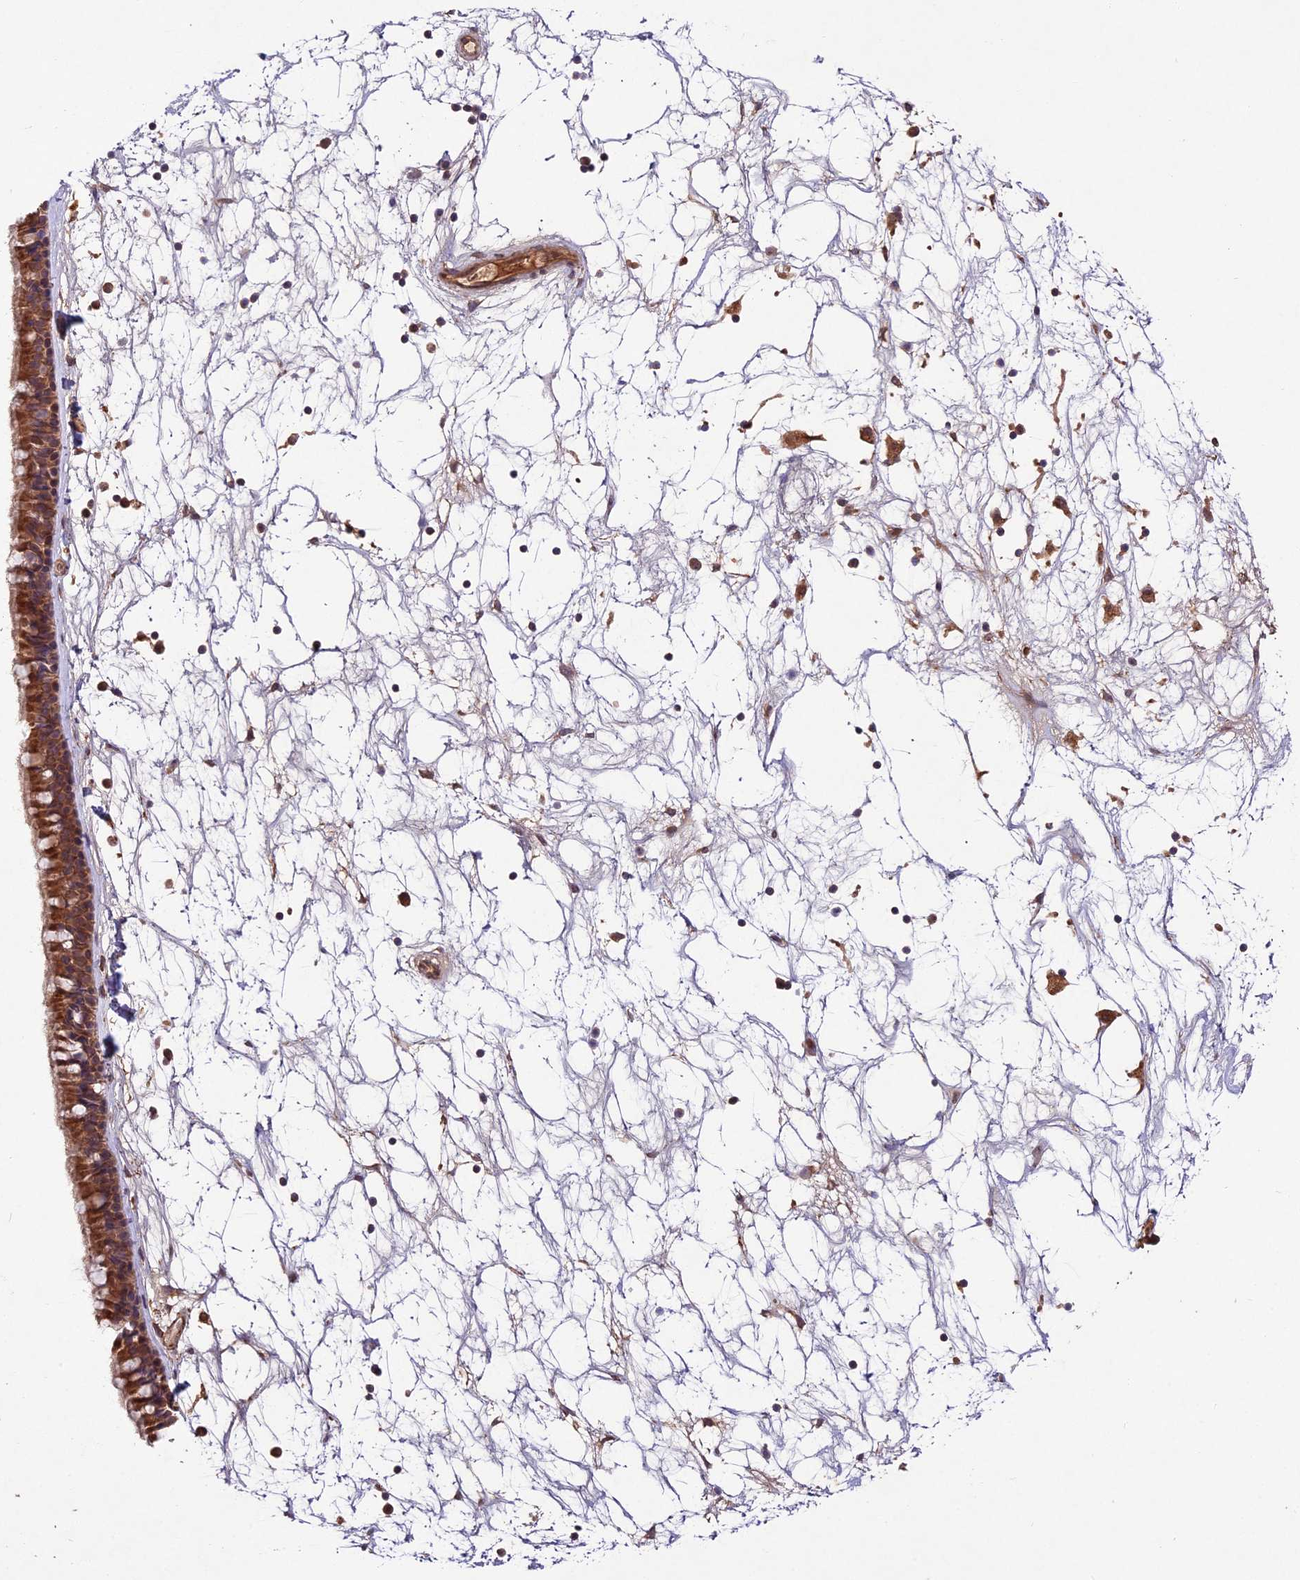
{"staining": {"intensity": "moderate", "quantity": ">75%", "location": "cytoplasmic/membranous"}, "tissue": "nasopharynx", "cell_type": "Respiratory epithelial cells", "image_type": "normal", "snomed": [{"axis": "morphology", "description": "Normal tissue, NOS"}, {"axis": "topography", "description": "Nasopharynx"}], "caption": "Immunohistochemical staining of normal human nasopharynx demonstrates moderate cytoplasmic/membranous protein staining in about >75% of respiratory epithelial cells.", "gene": "CHAC1", "patient": {"sex": "male", "age": 64}}